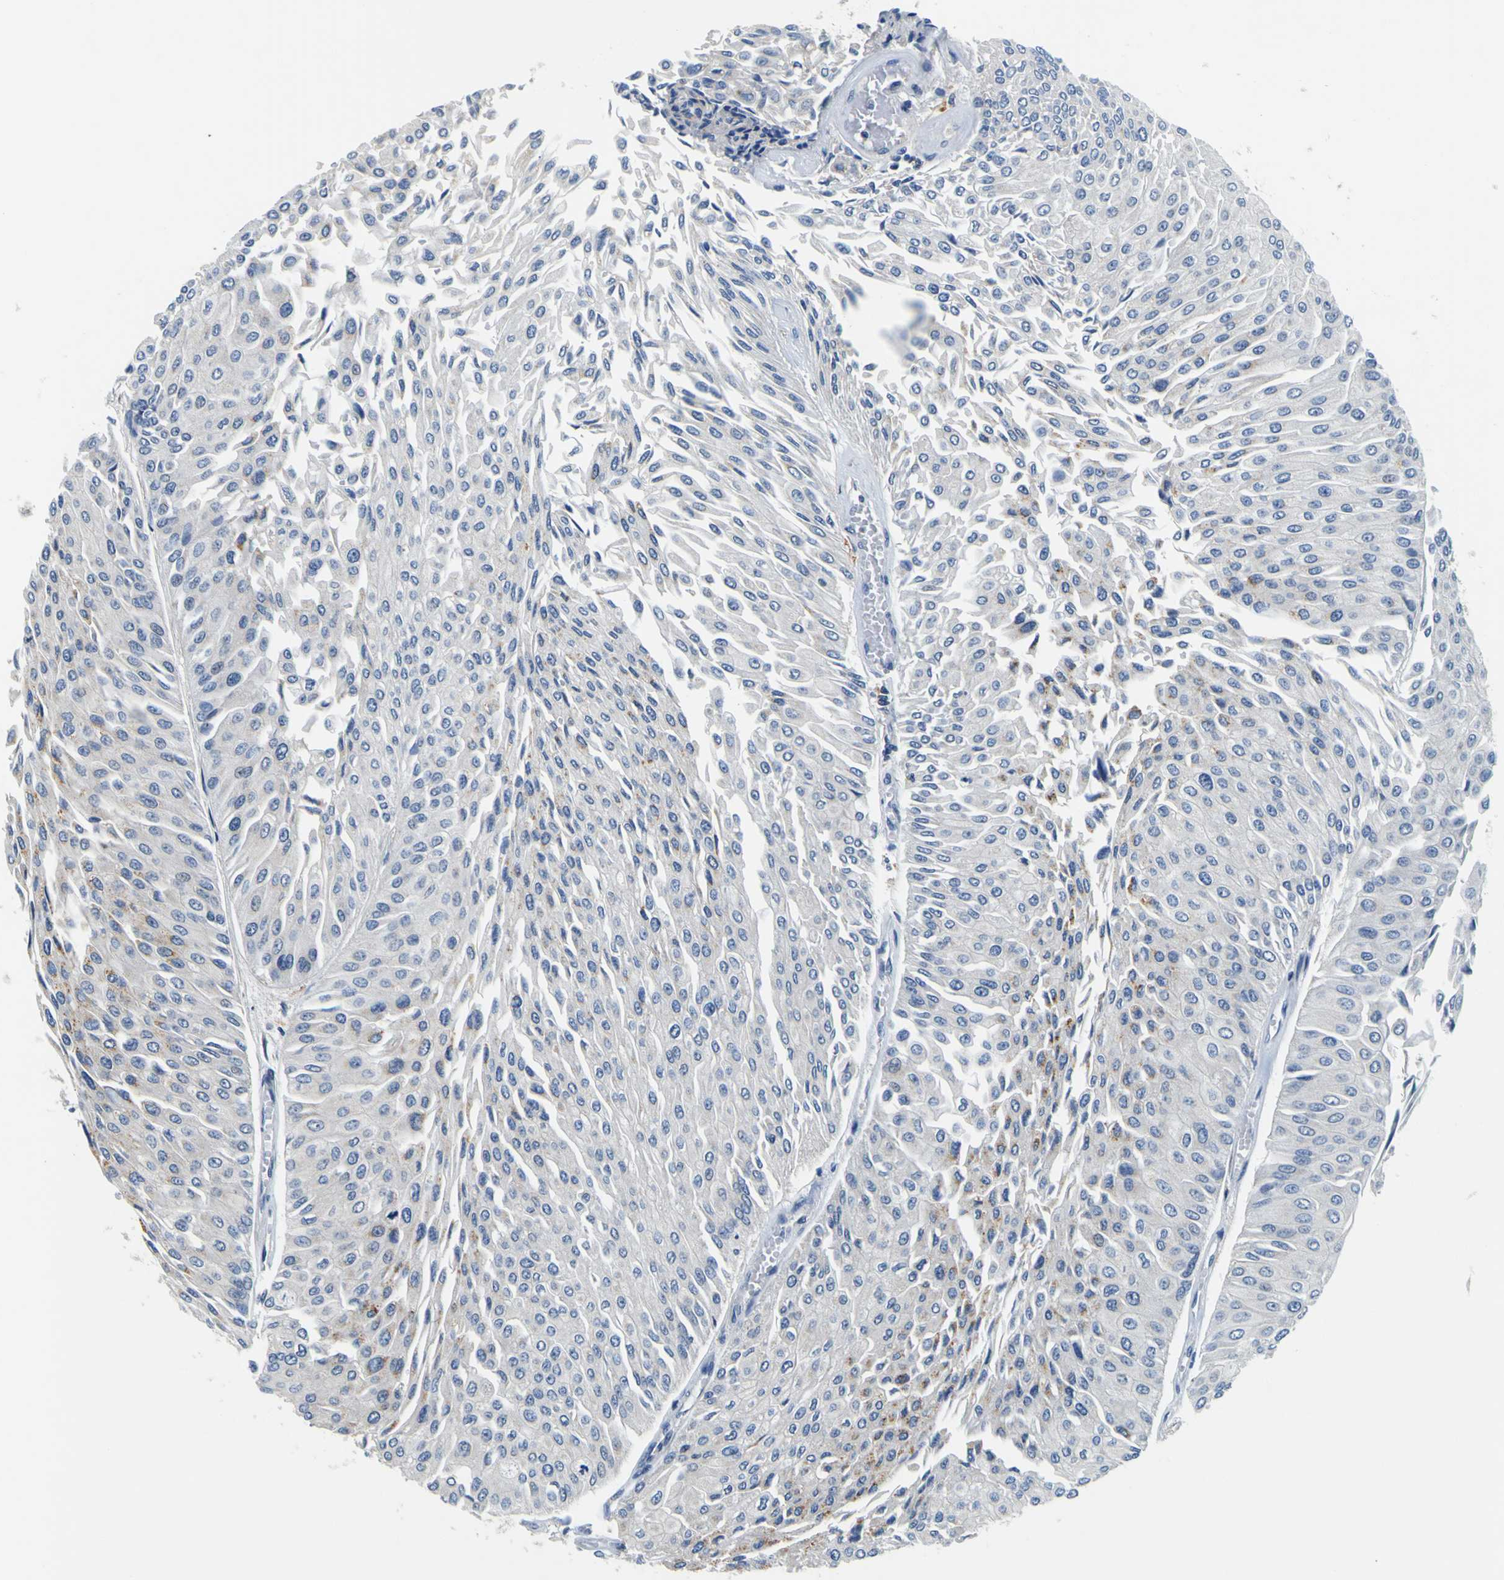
{"staining": {"intensity": "weak", "quantity": "<25%", "location": "cytoplasmic/membranous"}, "tissue": "urothelial cancer", "cell_type": "Tumor cells", "image_type": "cancer", "snomed": [{"axis": "morphology", "description": "Urothelial carcinoma, Low grade"}, {"axis": "topography", "description": "Urinary bladder"}], "caption": "An IHC photomicrograph of urothelial cancer is shown. There is no staining in tumor cells of urothelial cancer. (IHC, brightfield microscopy, high magnification).", "gene": "TNIK", "patient": {"sex": "male", "age": 67}}